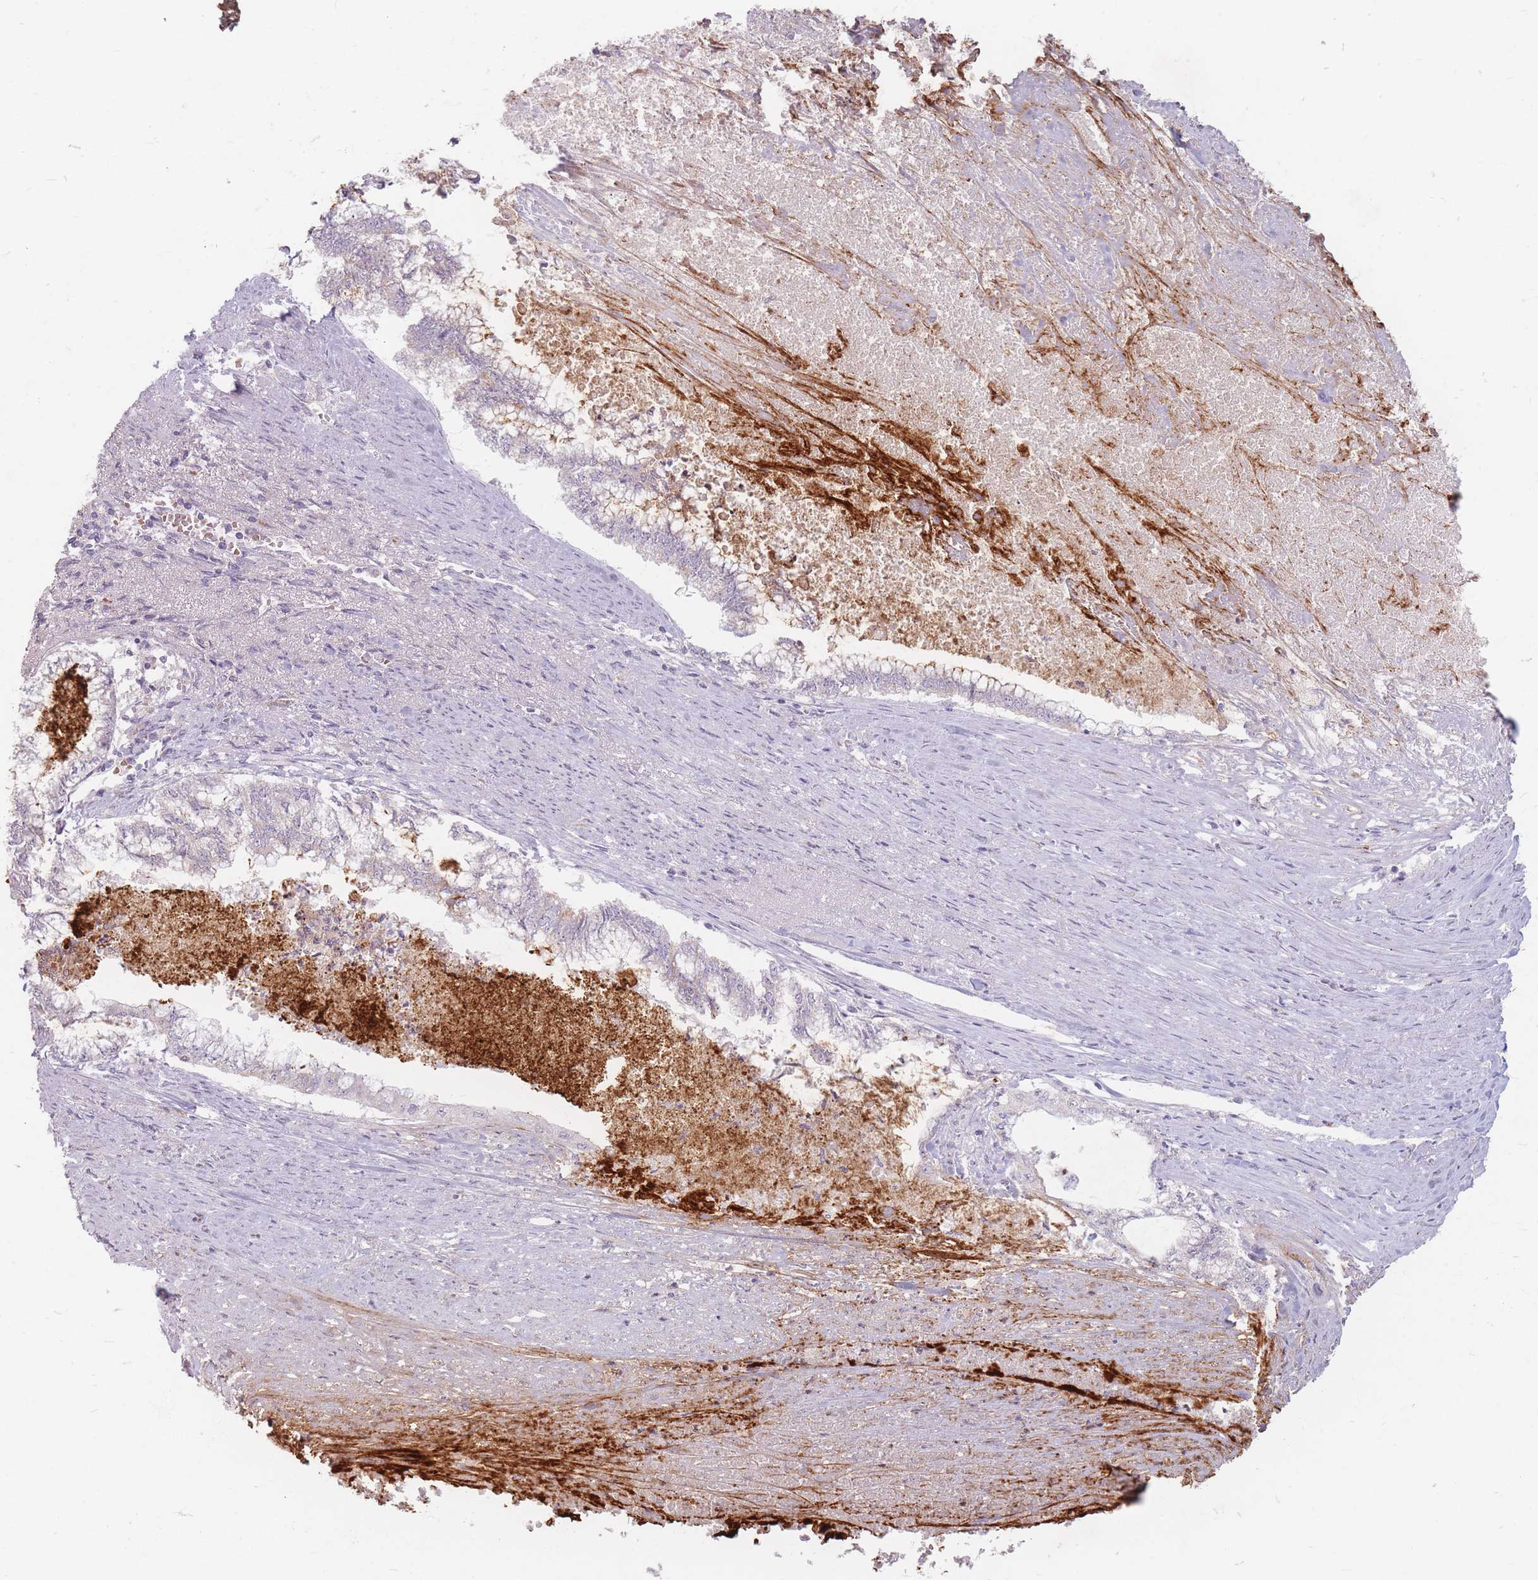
{"staining": {"intensity": "negative", "quantity": "none", "location": "none"}, "tissue": "endometrial cancer", "cell_type": "Tumor cells", "image_type": "cancer", "snomed": [{"axis": "morphology", "description": "Adenocarcinoma, NOS"}, {"axis": "topography", "description": "Endometrium"}], "caption": "Protein analysis of endometrial cancer (adenocarcinoma) exhibits no significant expression in tumor cells.", "gene": "CHCHD7", "patient": {"sex": "female", "age": 79}}